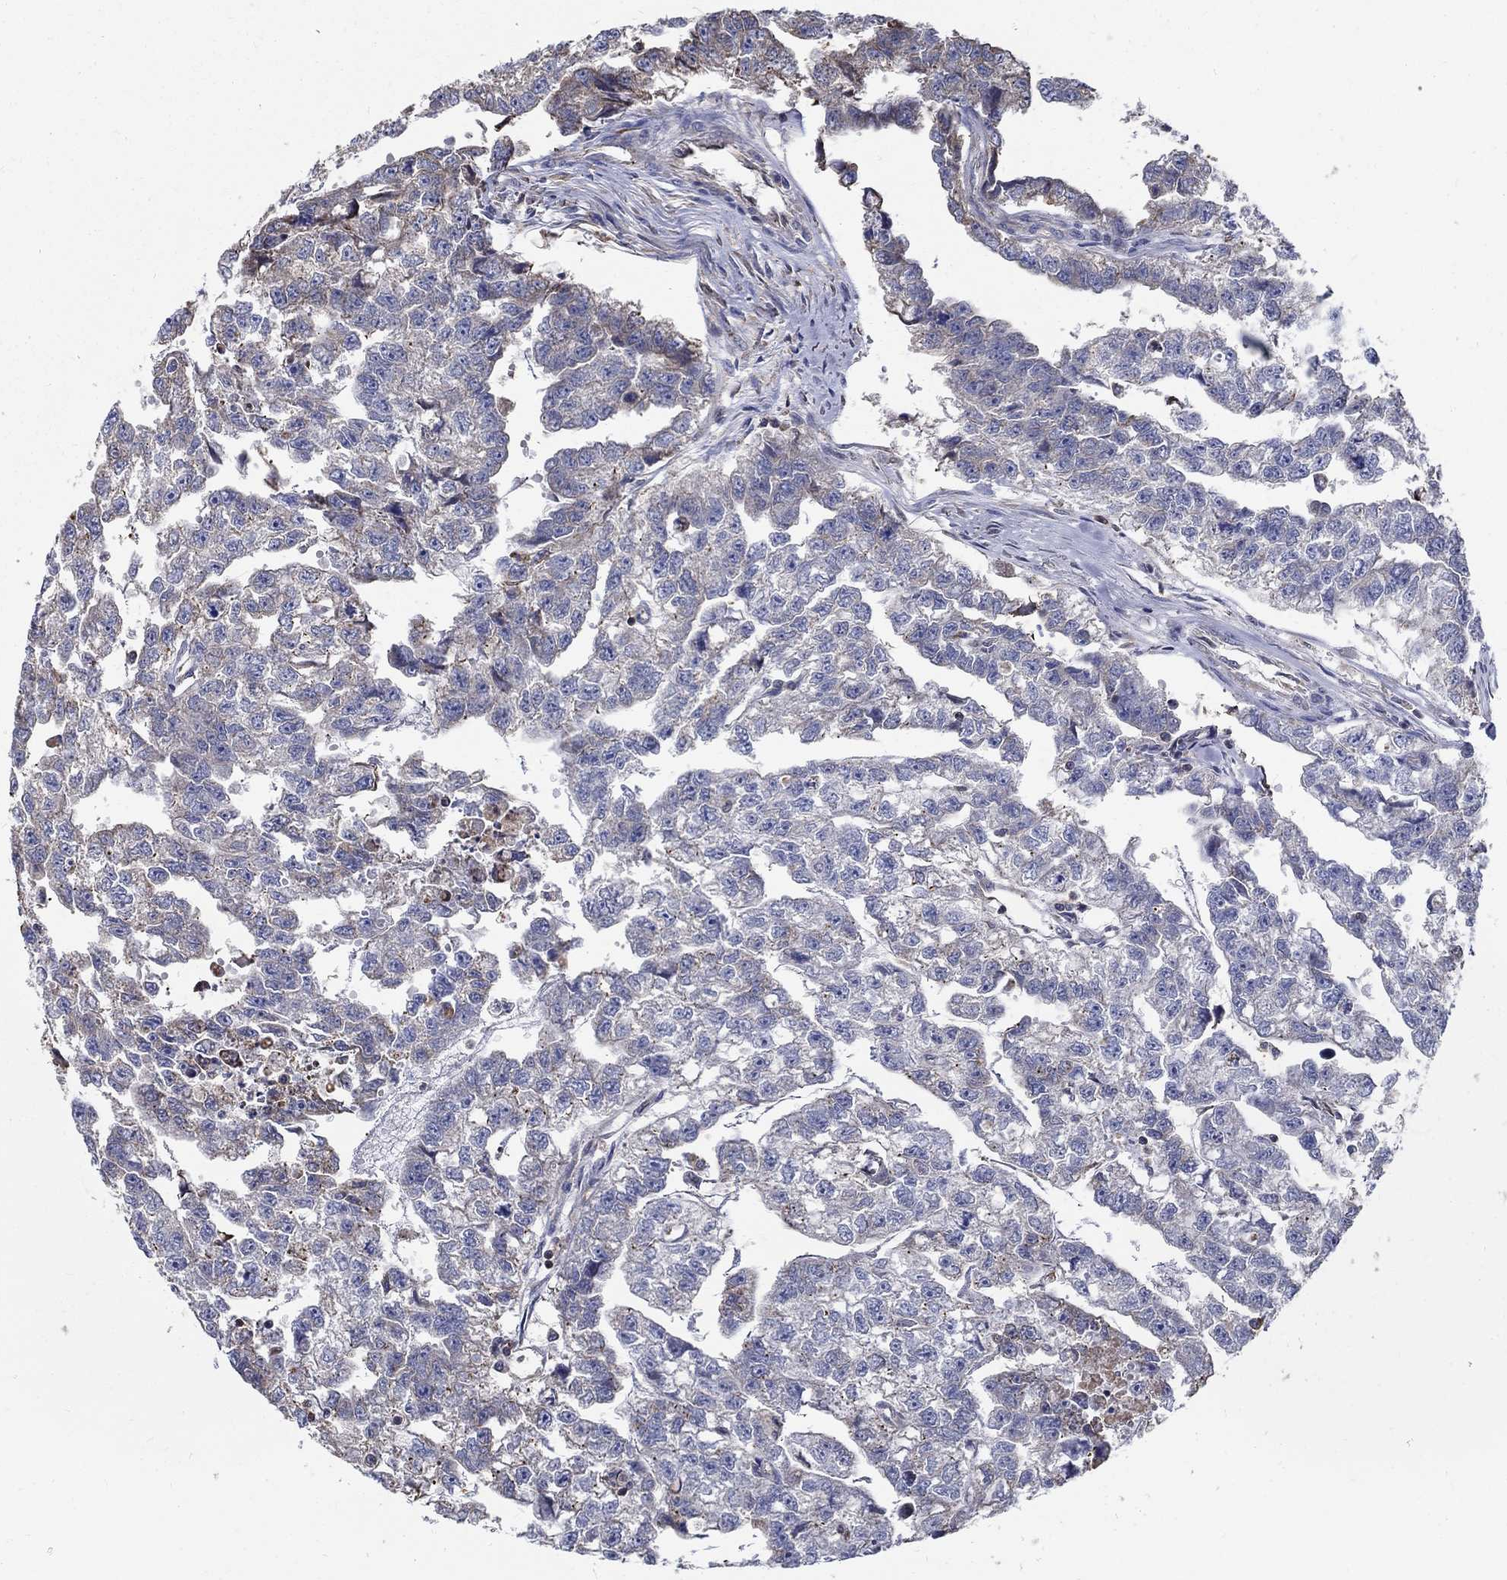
{"staining": {"intensity": "negative", "quantity": "none", "location": "none"}, "tissue": "testis cancer", "cell_type": "Tumor cells", "image_type": "cancer", "snomed": [{"axis": "morphology", "description": "Carcinoma, Embryonal, NOS"}, {"axis": "morphology", "description": "Teratoma, malignant, NOS"}, {"axis": "topography", "description": "Testis"}], "caption": "The image exhibits no staining of tumor cells in embryonal carcinoma (testis).", "gene": "AGAP2", "patient": {"sex": "male", "age": 44}}